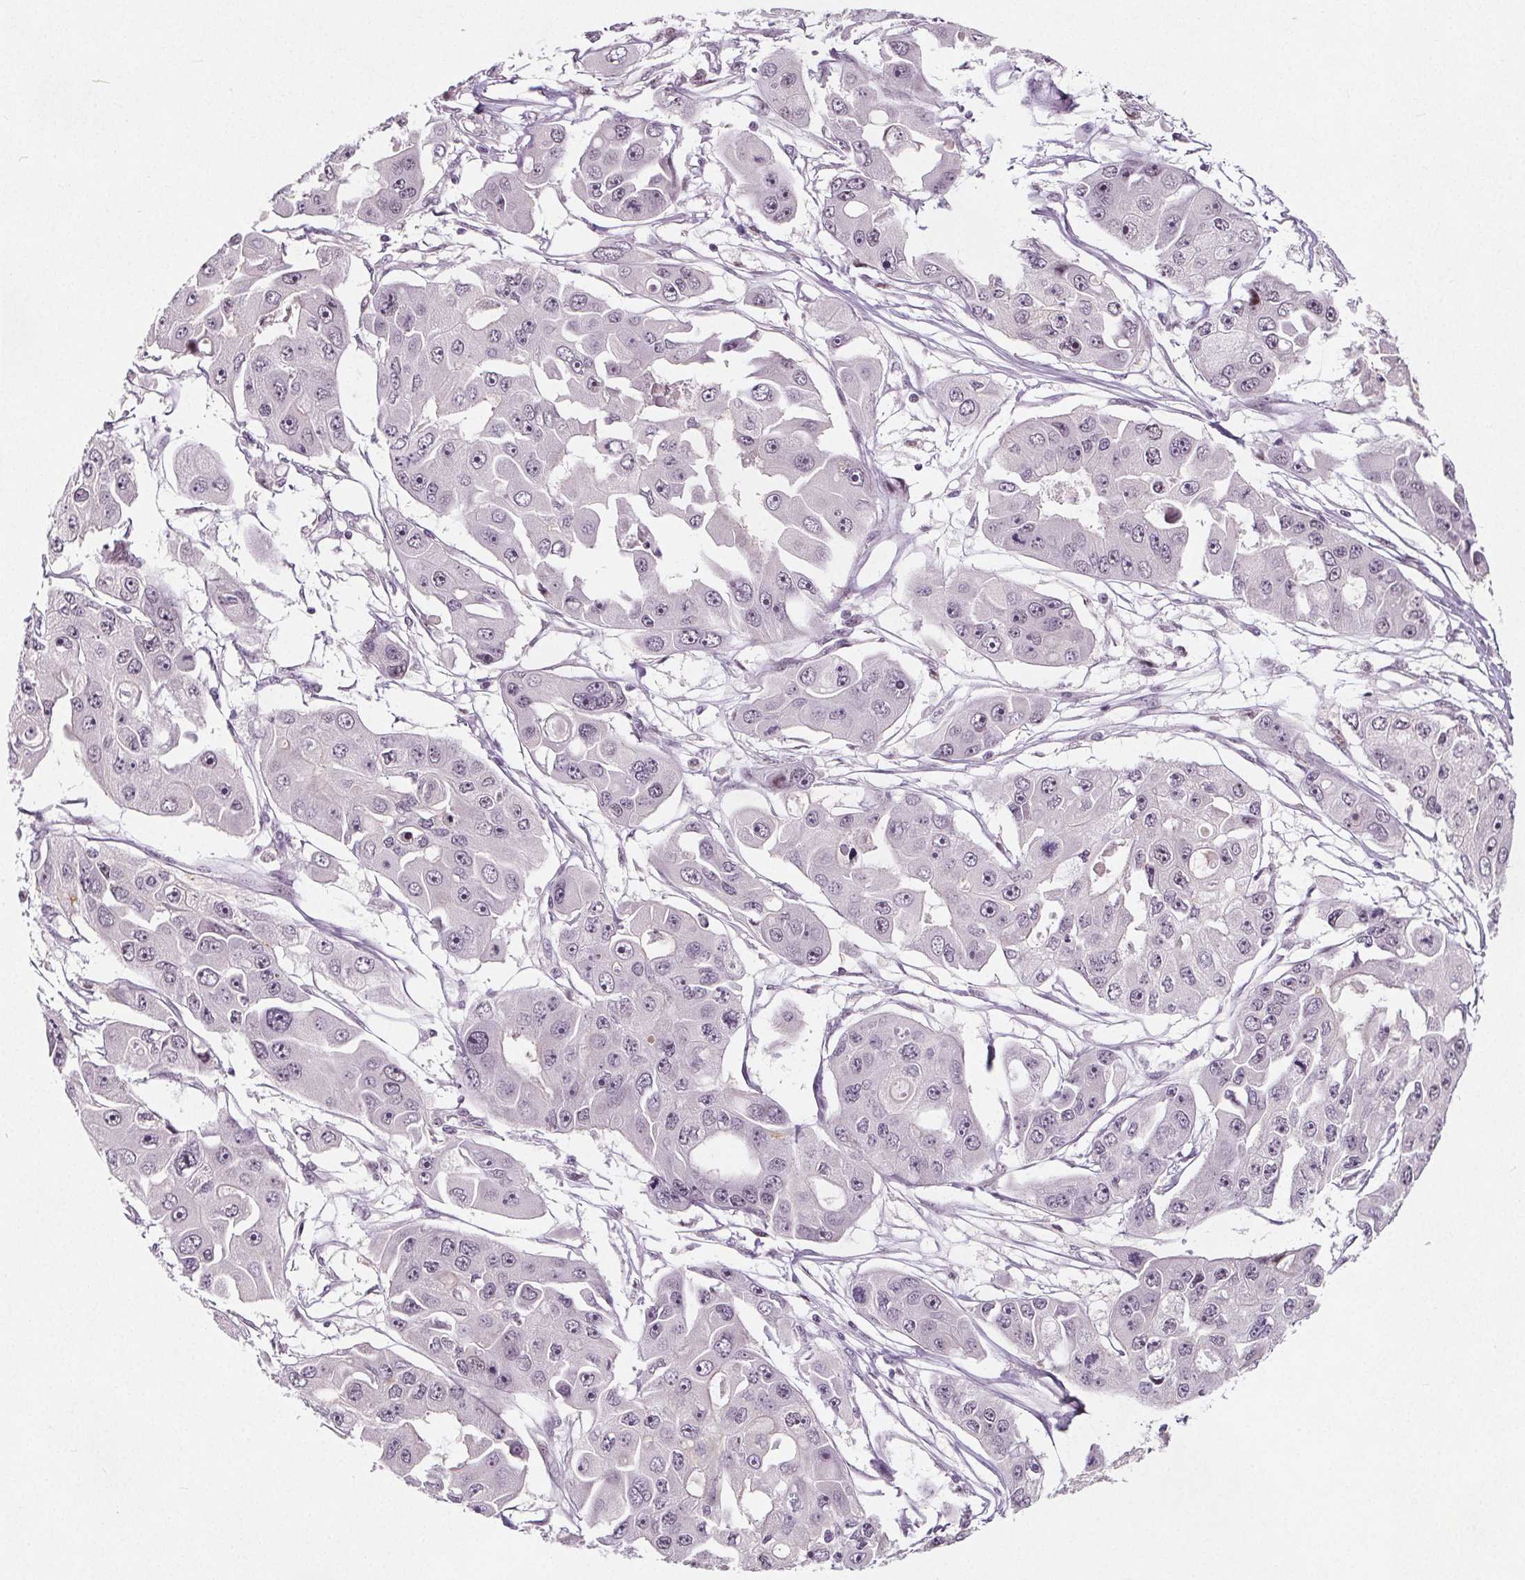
{"staining": {"intensity": "weak", "quantity": "<25%", "location": "nuclear"}, "tissue": "ovarian cancer", "cell_type": "Tumor cells", "image_type": "cancer", "snomed": [{"axis": "morphology", "description": "Cystadenocarcinoma, serous, NOS"}, {"axis": "topography", "description": "Ovary"}], "caption": "Tumor cells are negative for protein expression in human serous cystadenocarcinoma (ovarian). (DAB IHC visualized using brightfield microscopy, high magnification).", "gene": "TAF6L", "patient": {"sex": "female", "age": 56}}